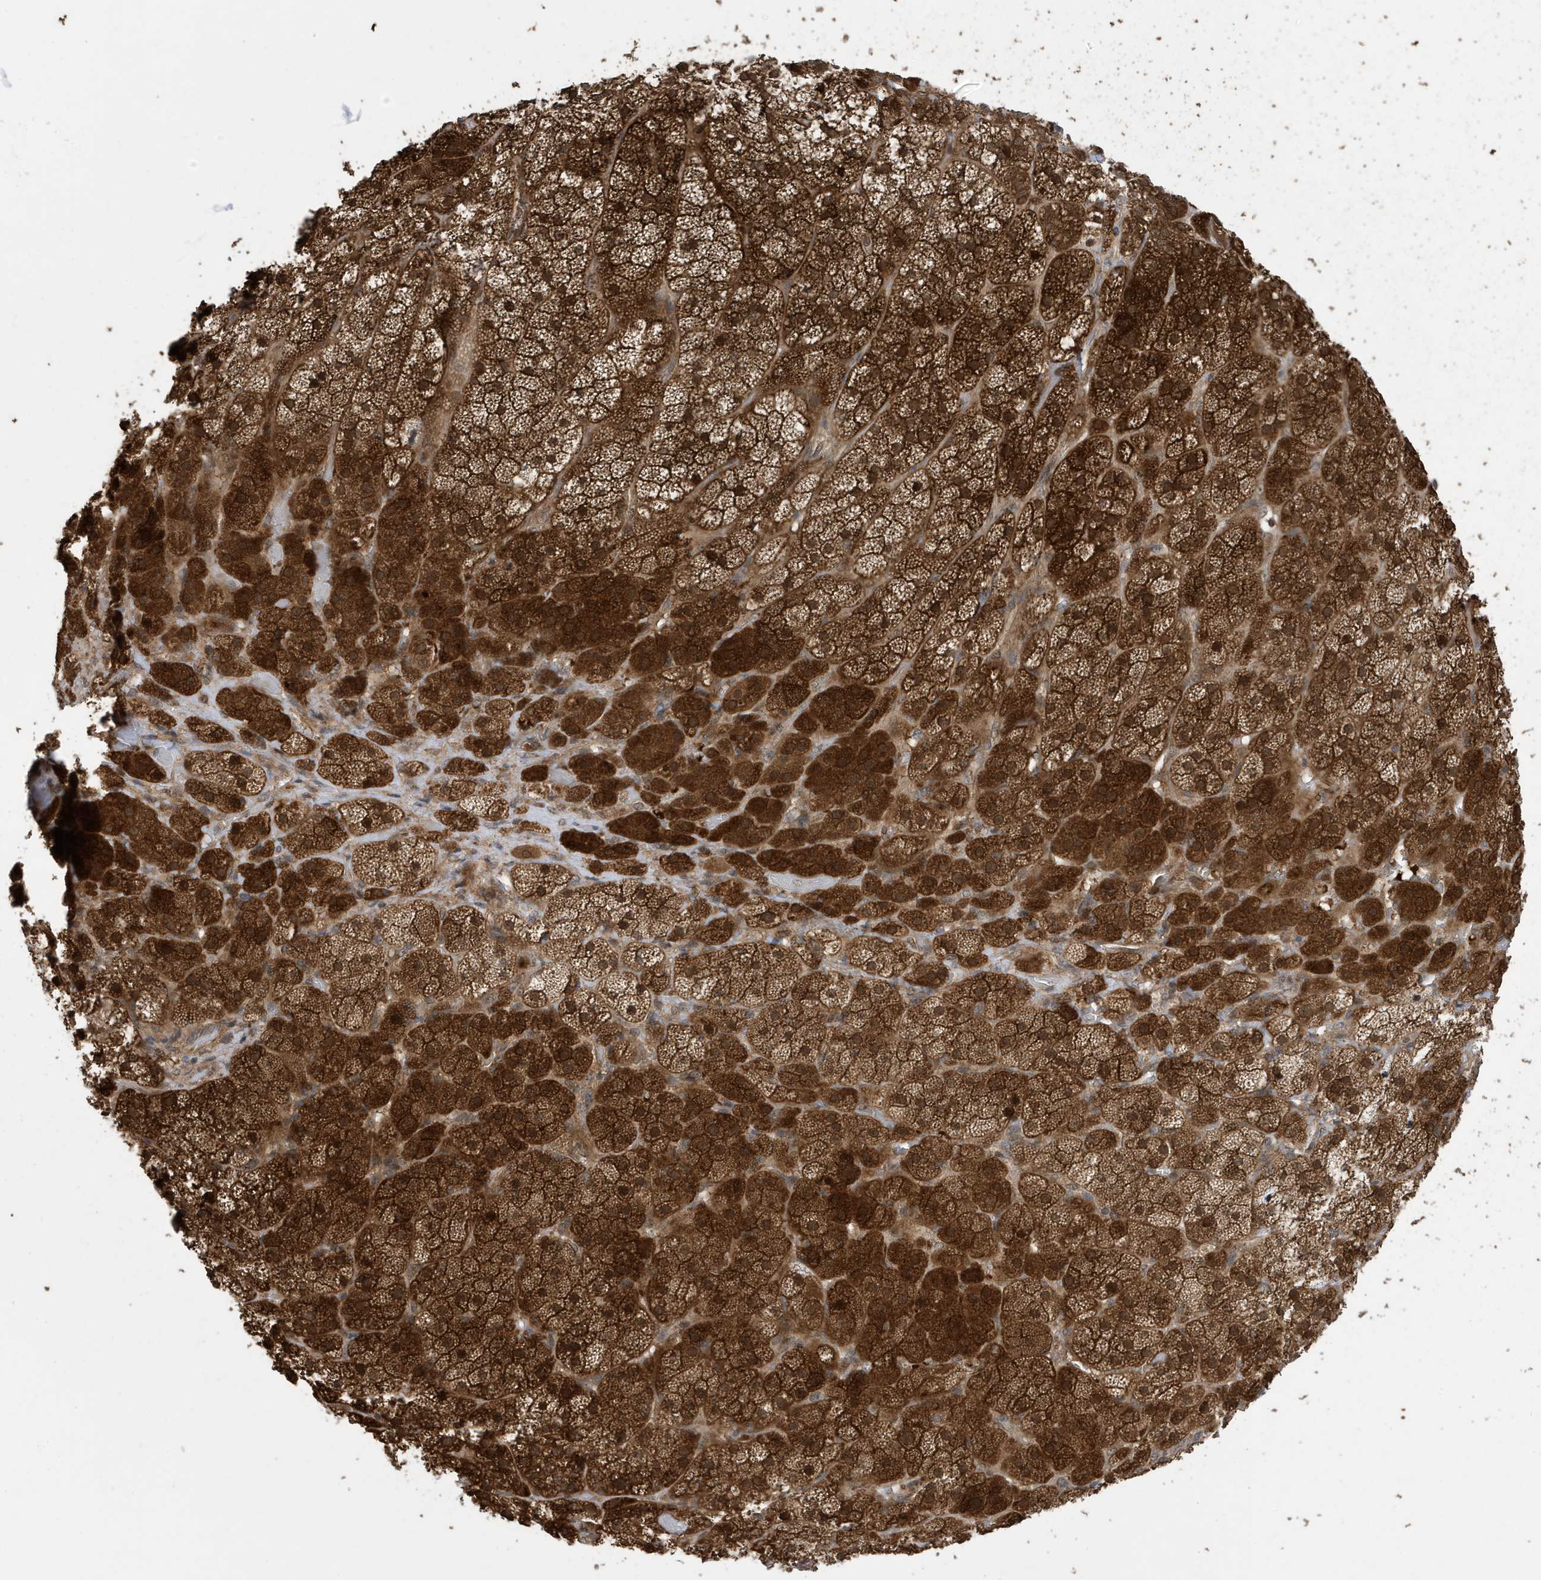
{"staining": {"intensity": "strong", "quantity": ">75%", "location": "cytoplasmic/membranous,nuclear"}, "tissue": "adrenal gland", "cell_type": "Glandular cells", "image_type": "normal", "snomed": [{"axis": "morphology", "description": "Normal tissue, NOS"}, {"axis": "topography", "description": "Adrenal gland"}], "caption": "IHC photomicrograph of benign human adrenal gland stained for a protein (brown), which reveals high levels of strong cytoplasmic/membranous,nuclear staining in approximately >75% of glandular cells.", "gene": "UBQLN1", "patient": {"sex": "male", "age": 57}}